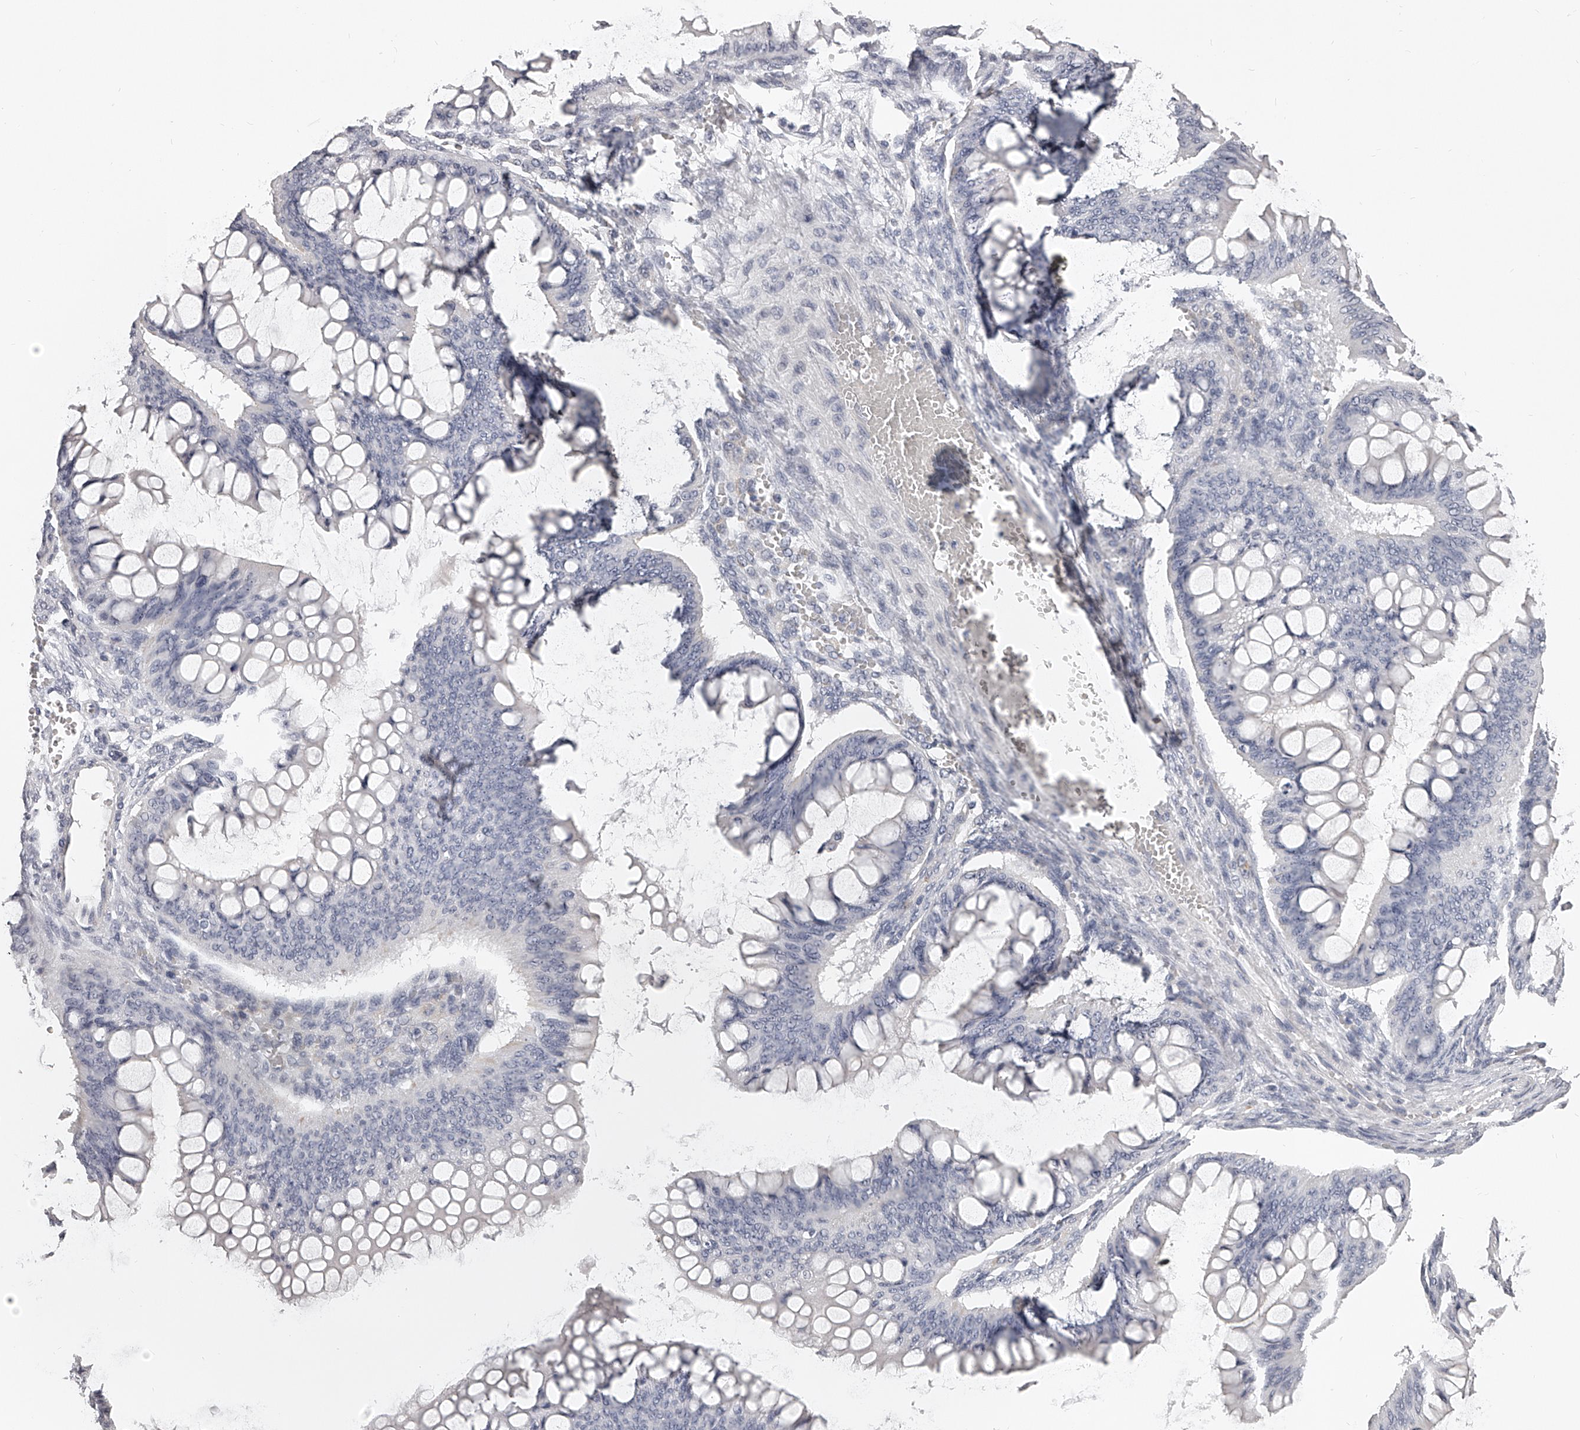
{"staining": {"intensity": "negative", "quantity": "none", "location": "none"}, "tissue": "ovarian cancer", "cell_type": "Tumor cells", "image_type": "cancer", "snomed": [{"axis": "morphology", "description": "Cystadenocarcinoma, mucinous, NOS"}, {"axis": "topography", "description": "Ovary"}], "caption": "This is a histopathology image of immunohistochemistry staining of ovarian mucinous cystadenocarcinoma, which shows no expression in tumor cells. (Stains: DAB immunohistochemistry with hematoxylin counter stain, Microscopy: brightfield microscopy at high magnification).", "gene": "DMRT1", "patient": {"sex": "female", "age": 73}}